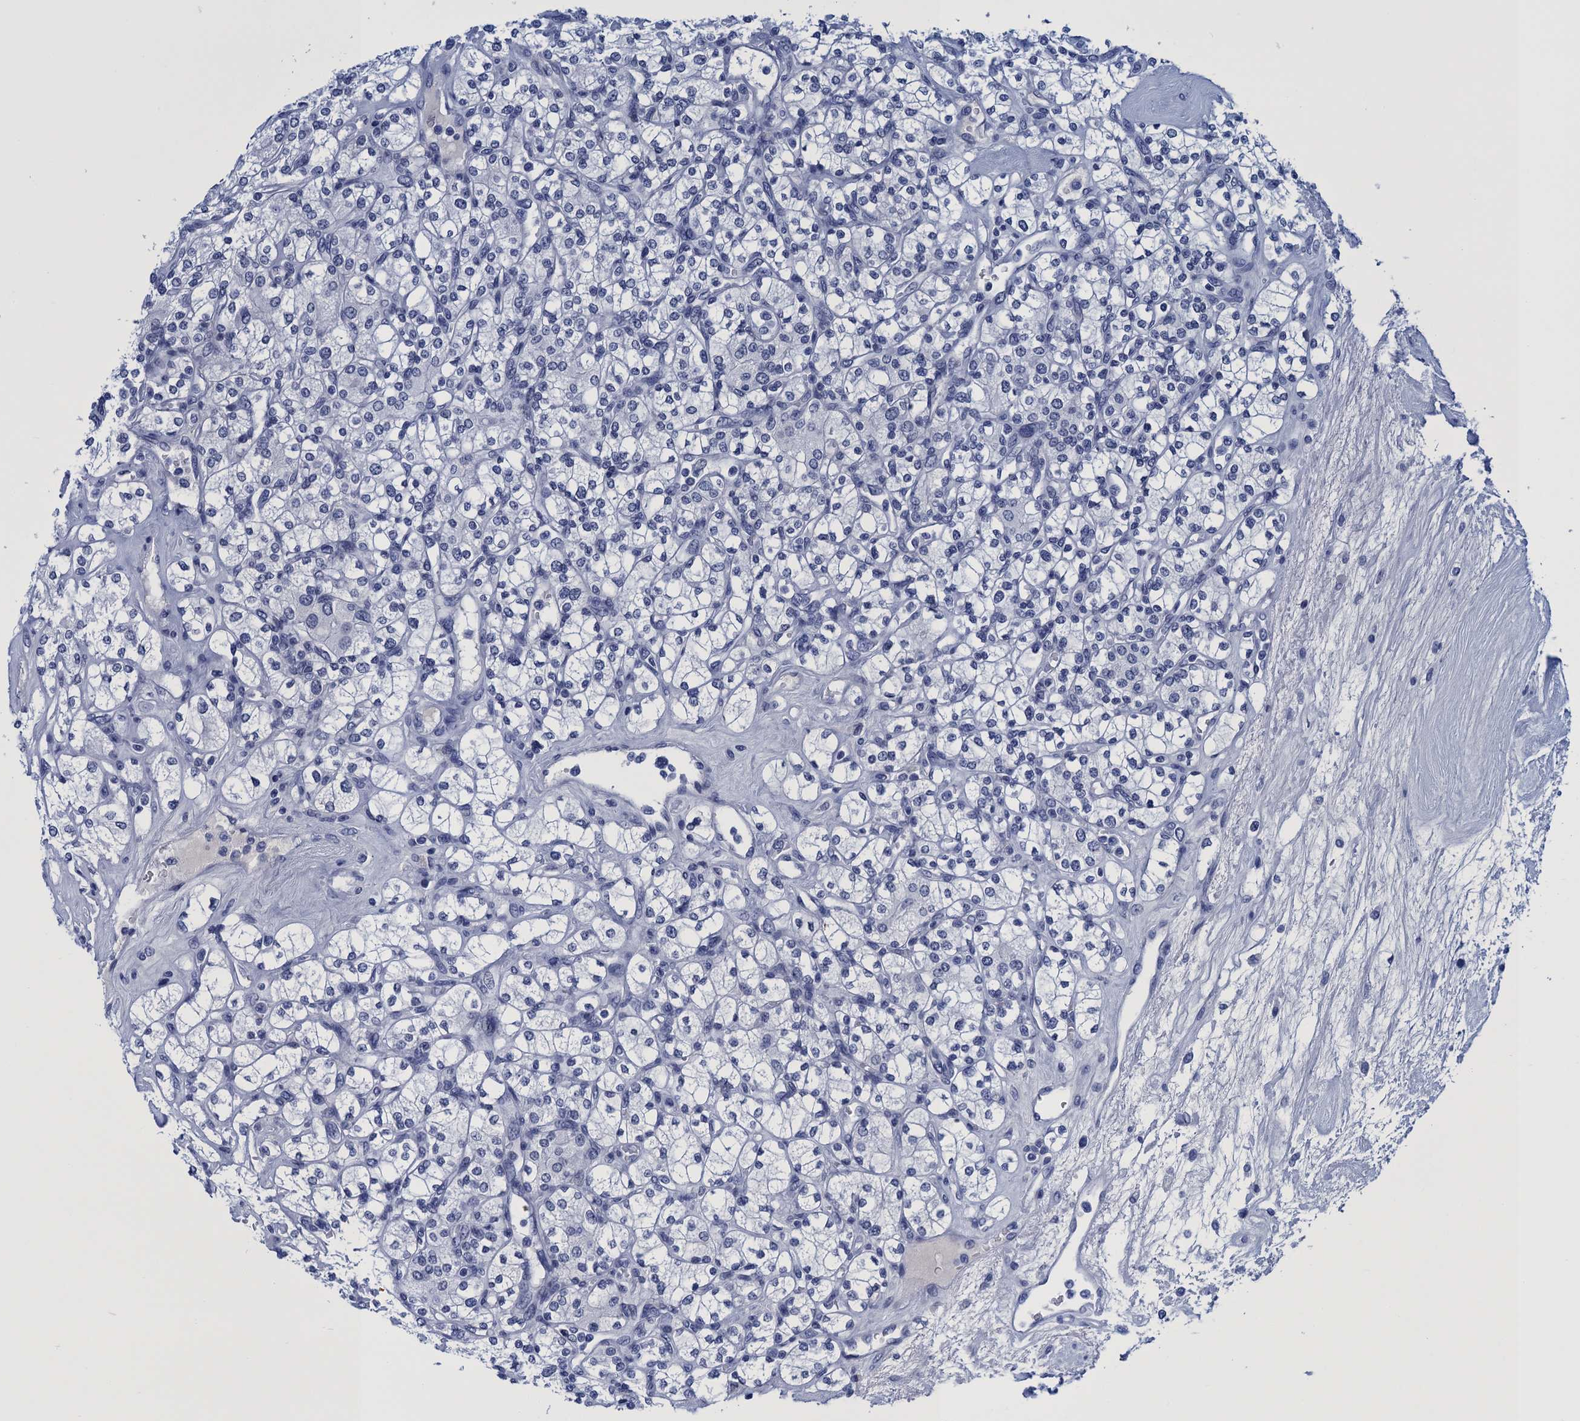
{"staining": {"intensity": "negative", "quantity": "none", "location": "none"}, "tissue": "renal cancer", "cell_type": "Tumor cells", "image_type": "cancer", "snomed": [{"axis": "morphology", "description": "Adenocarcinoma, NOS"}, {"axis": "topography", "description": "Kidney"}], "caption": "Tumor cells show no significant protein expression in renal cancer (adenocarcinoma).", "gene": "METTL25", "patient": {"sex": "male", "age": 77}}